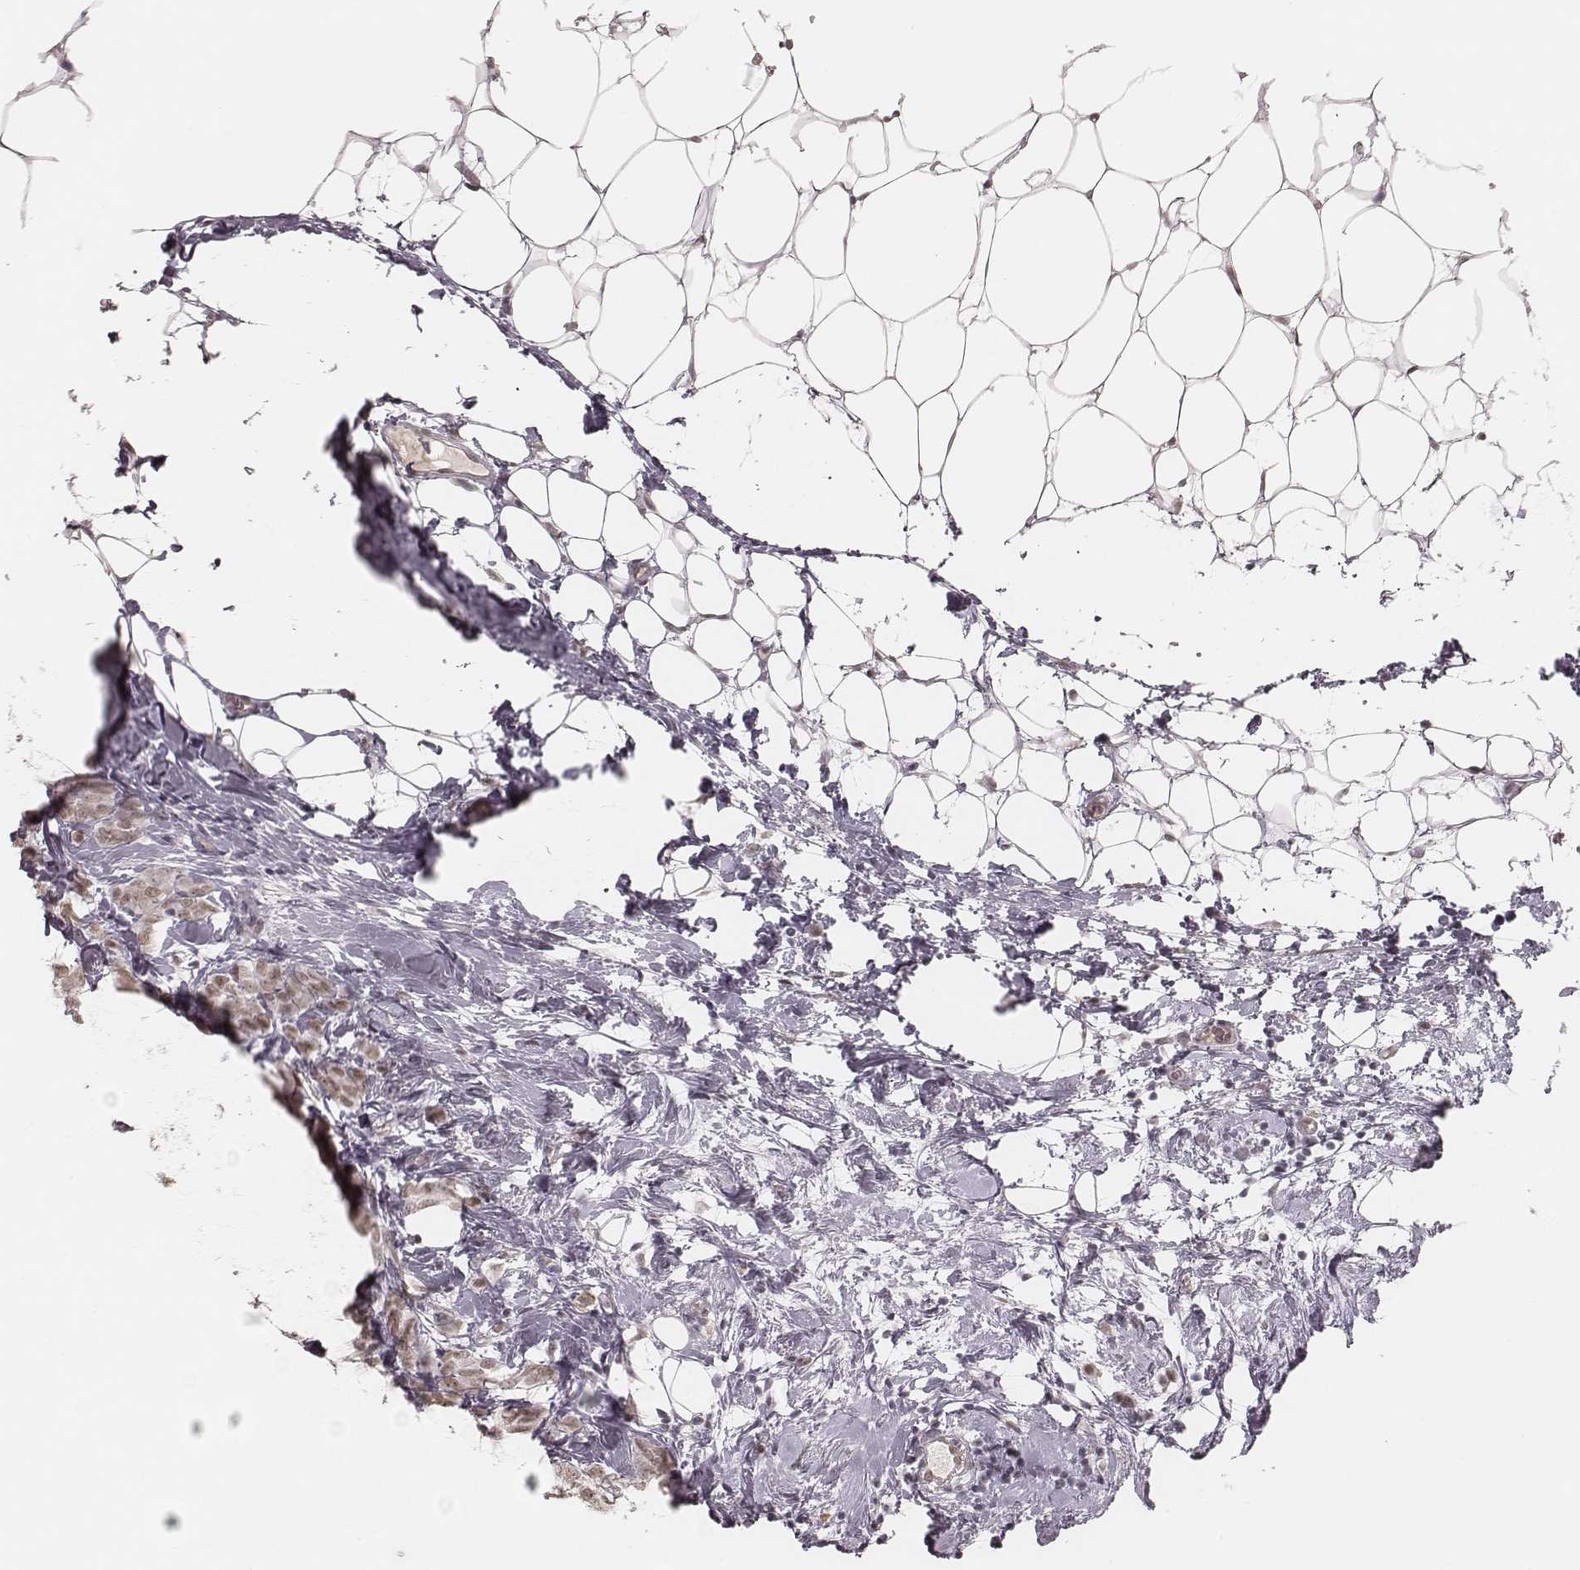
{"staining": {"intensity": "weak", "quantity": ">75%", "location": "nuclear"}, "tissue": "breast cancer", "cell_type": "Tumor cells", "image_type": "cancer", "snomed": [{"axis": "morphology", "description": "Lobular carcinoma"}, {"axis": "topography", "description": "Breast"}], "caption": "Immunohistochemistry (DAB) staining of human breast lobular carcinoma exhibits weak nuclear protein staining in approximately >75% of tumor cells.", "gene": "KITLG", "patient": {"sex": "female", "age": 49}}